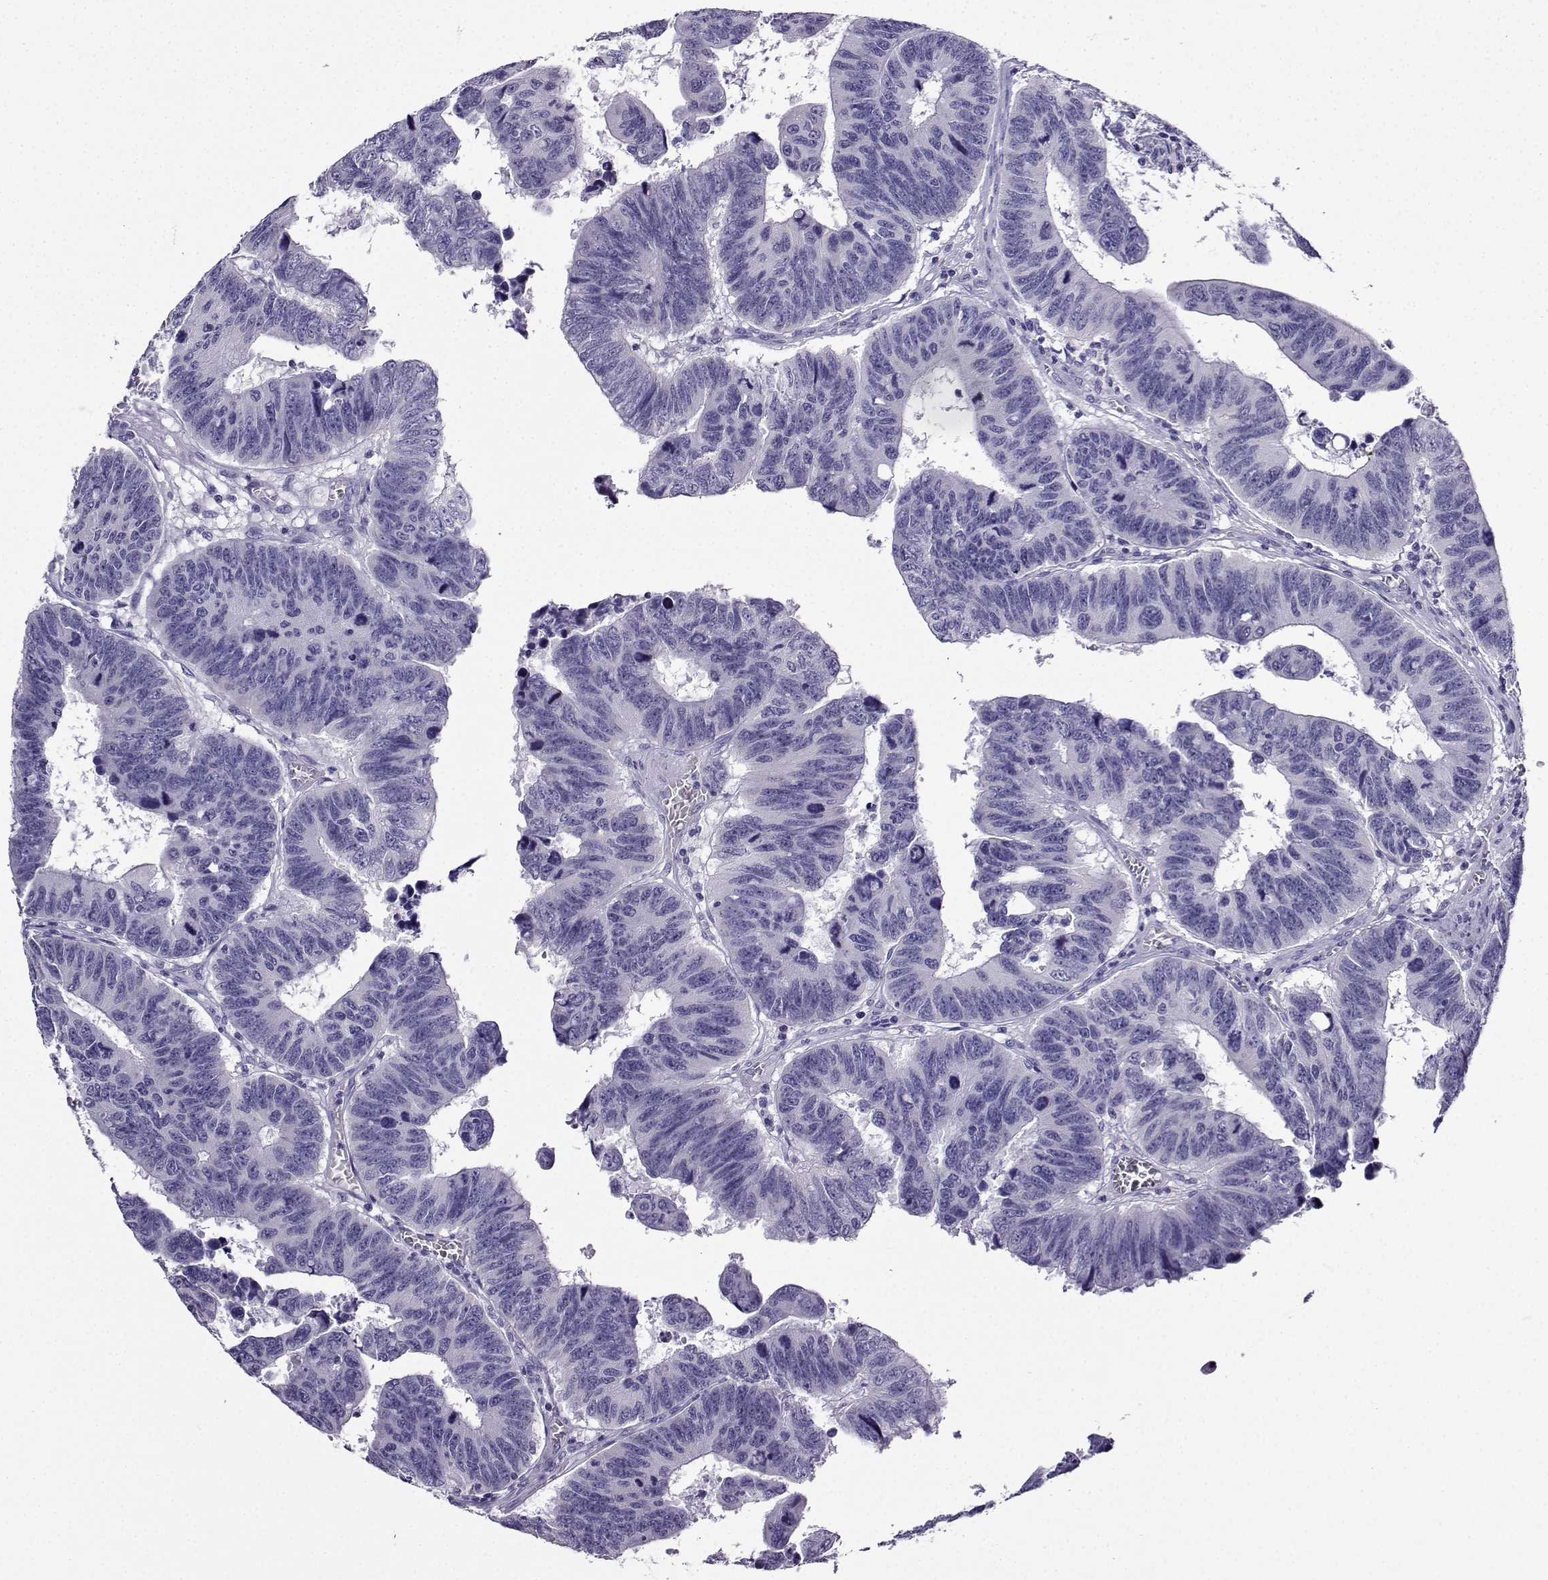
{"staining": {"intensity": "negative", "quantity": "none", "location": "none"}, "tissue": "colorectal cancer", "cell_type": "Tumor cells", "image_type": "cancer", "snomed": [{"axis": "morphology", "description": "Adenocarcinoma, NOS"}, {"axis": "topography", "description": "Appendix"}, {"axis": "topography", "description": "Colon"}, {"axis": "topography", "description": "Cecum"}, {"axis": "topography", "description": "Colon asc"}], "caption": "Image shows no significant protein expression in tumor cells of colorectal cancer (adenocarcinoma).", "gene": "LINGO1", "patient": {"sex": "female", "age": 85}}